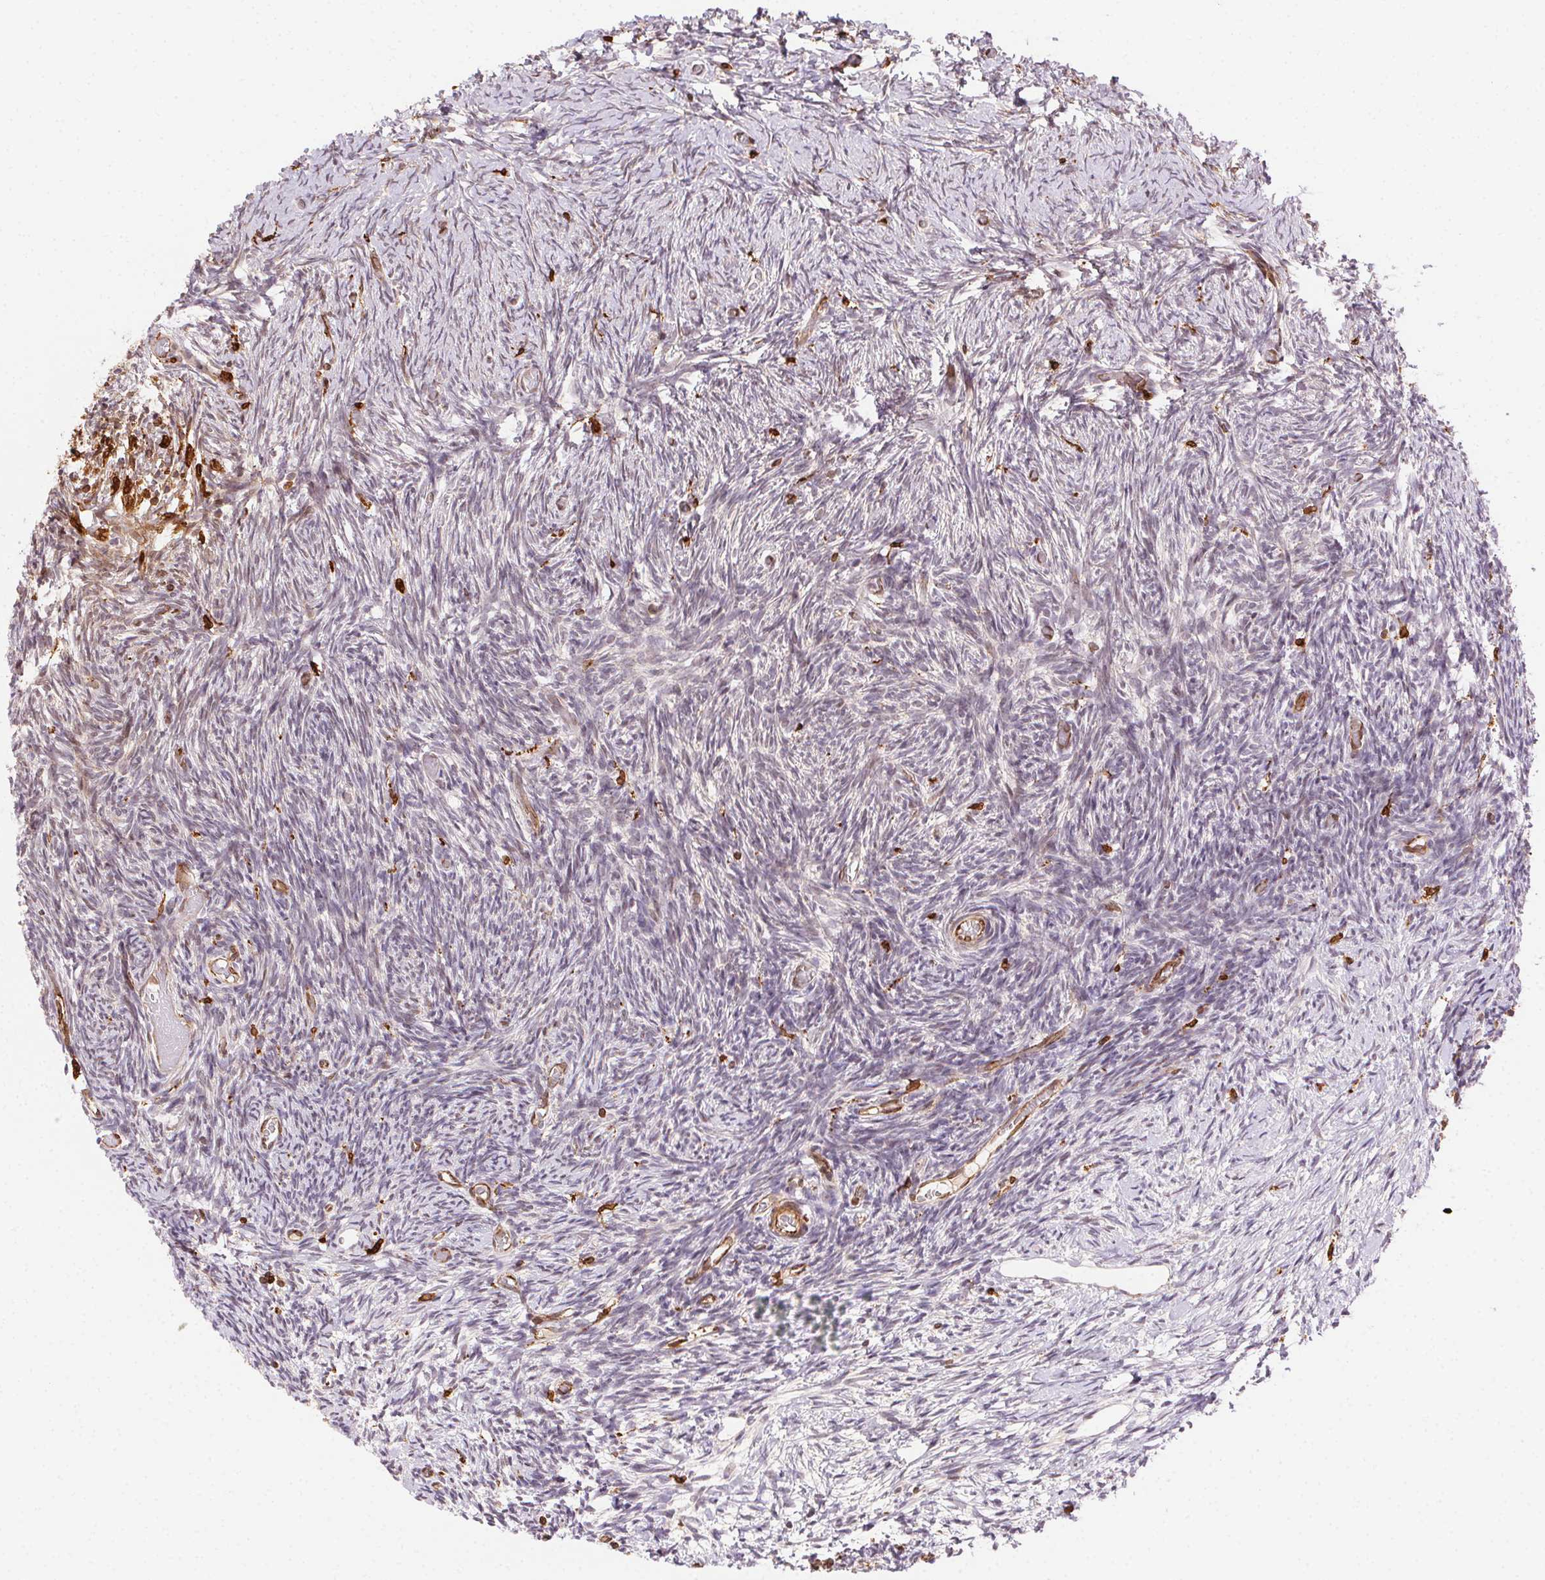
{"staining": {"intensity": "moderate", "quantity": ">75%", "location": "cytoplasmic/membranous"}, "tissue": "ovary", "cell_type": "Follicle cells", "image_type": "normal", "snomed": [{"axis": "morphology", "description": "Normal tissue, NOS"}, {"axis": "topography", "description": "Ovary"}], "caption": "IHC micrograph of unremarkable ovary stained for a protein (brown), which reveals medium levels of moderate cytoplasmic/membranous staining in about >75% of follicle cells.", "gene": "RNASET2", "patient": {"sex": "female", "age": 39}}